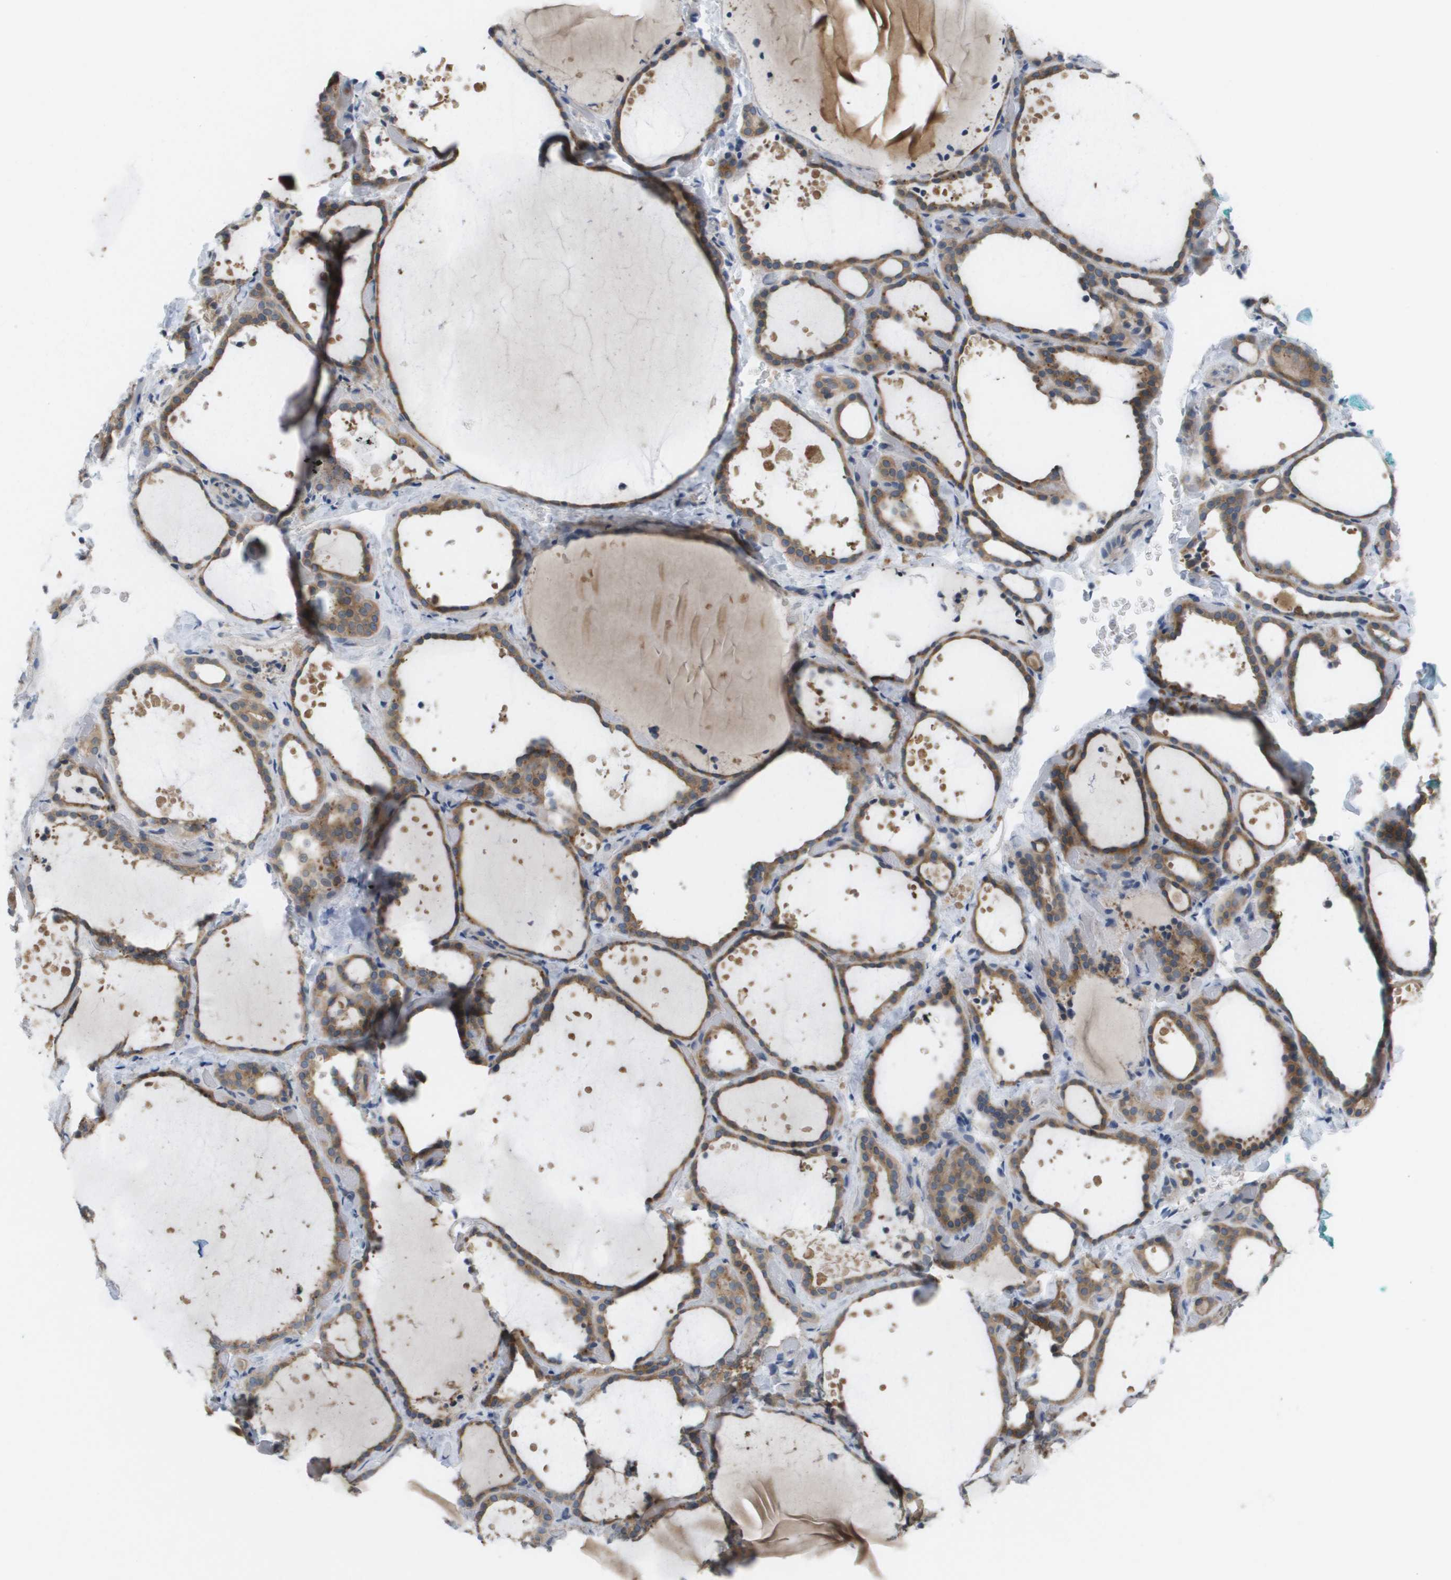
{"staining": {"intensity": "moderate", "quantity": "25%-75%", "location": "cytoplasmic/membranous"}, "tissue": "thyroid gland", "cell_type": "Glandular cells", "image_type": "normal", "snomed": [{"axis": "morphology", "description": "Normal tissue, NOS"}, {"axis": "topography", "description": "Thyroid gland"}], "caption": "This micrograph displays IHC staining of normal human thyroid gland, with medium moderate cytoplasmic/membranous staining in about 25%-75% of glandular cells.", "gene": "MARCHF8", "patient": {"sex": "female", "age": 44}}